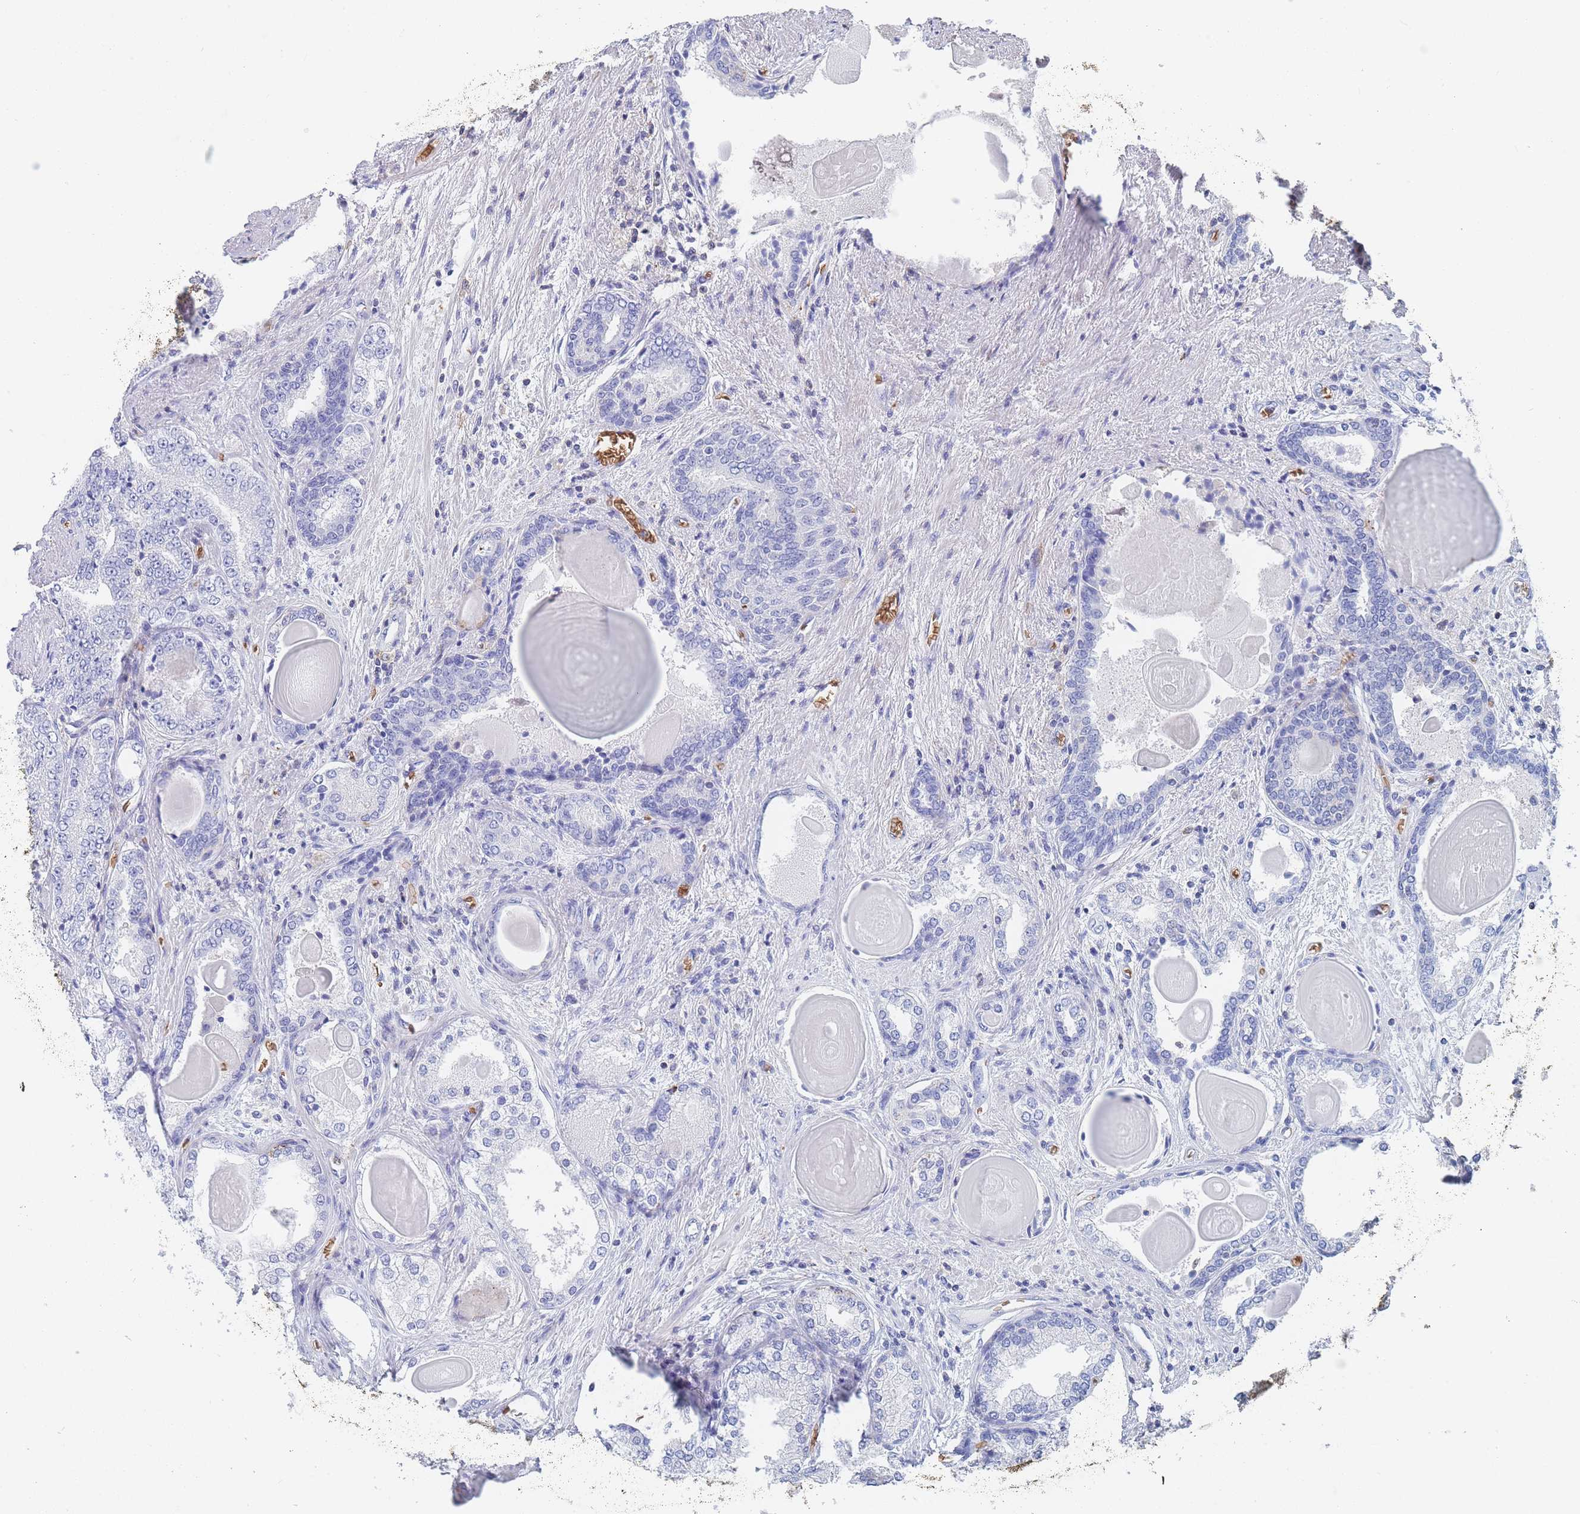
{"staining": {"intensity": "negative", "quantity": "none", "location": "none"}, "tissue": "prostate cancer", "cell_type": "Tumor cells", "image_type": "cancer", "snomed": [{"axis": "morphology", "description": "Adenocarcinoma, High grade"}, {"axis": "topography", "description": "Prostate"}], "caption": "IHC image of adenocarcinoma (high-grade) (prostate) stained for a protein (brown), which demonstrates no staining in tumor cells. Nuclei are stained in blue.", "gene": "SLC2A1", "patient": {"sex": "male", "age": 63}}